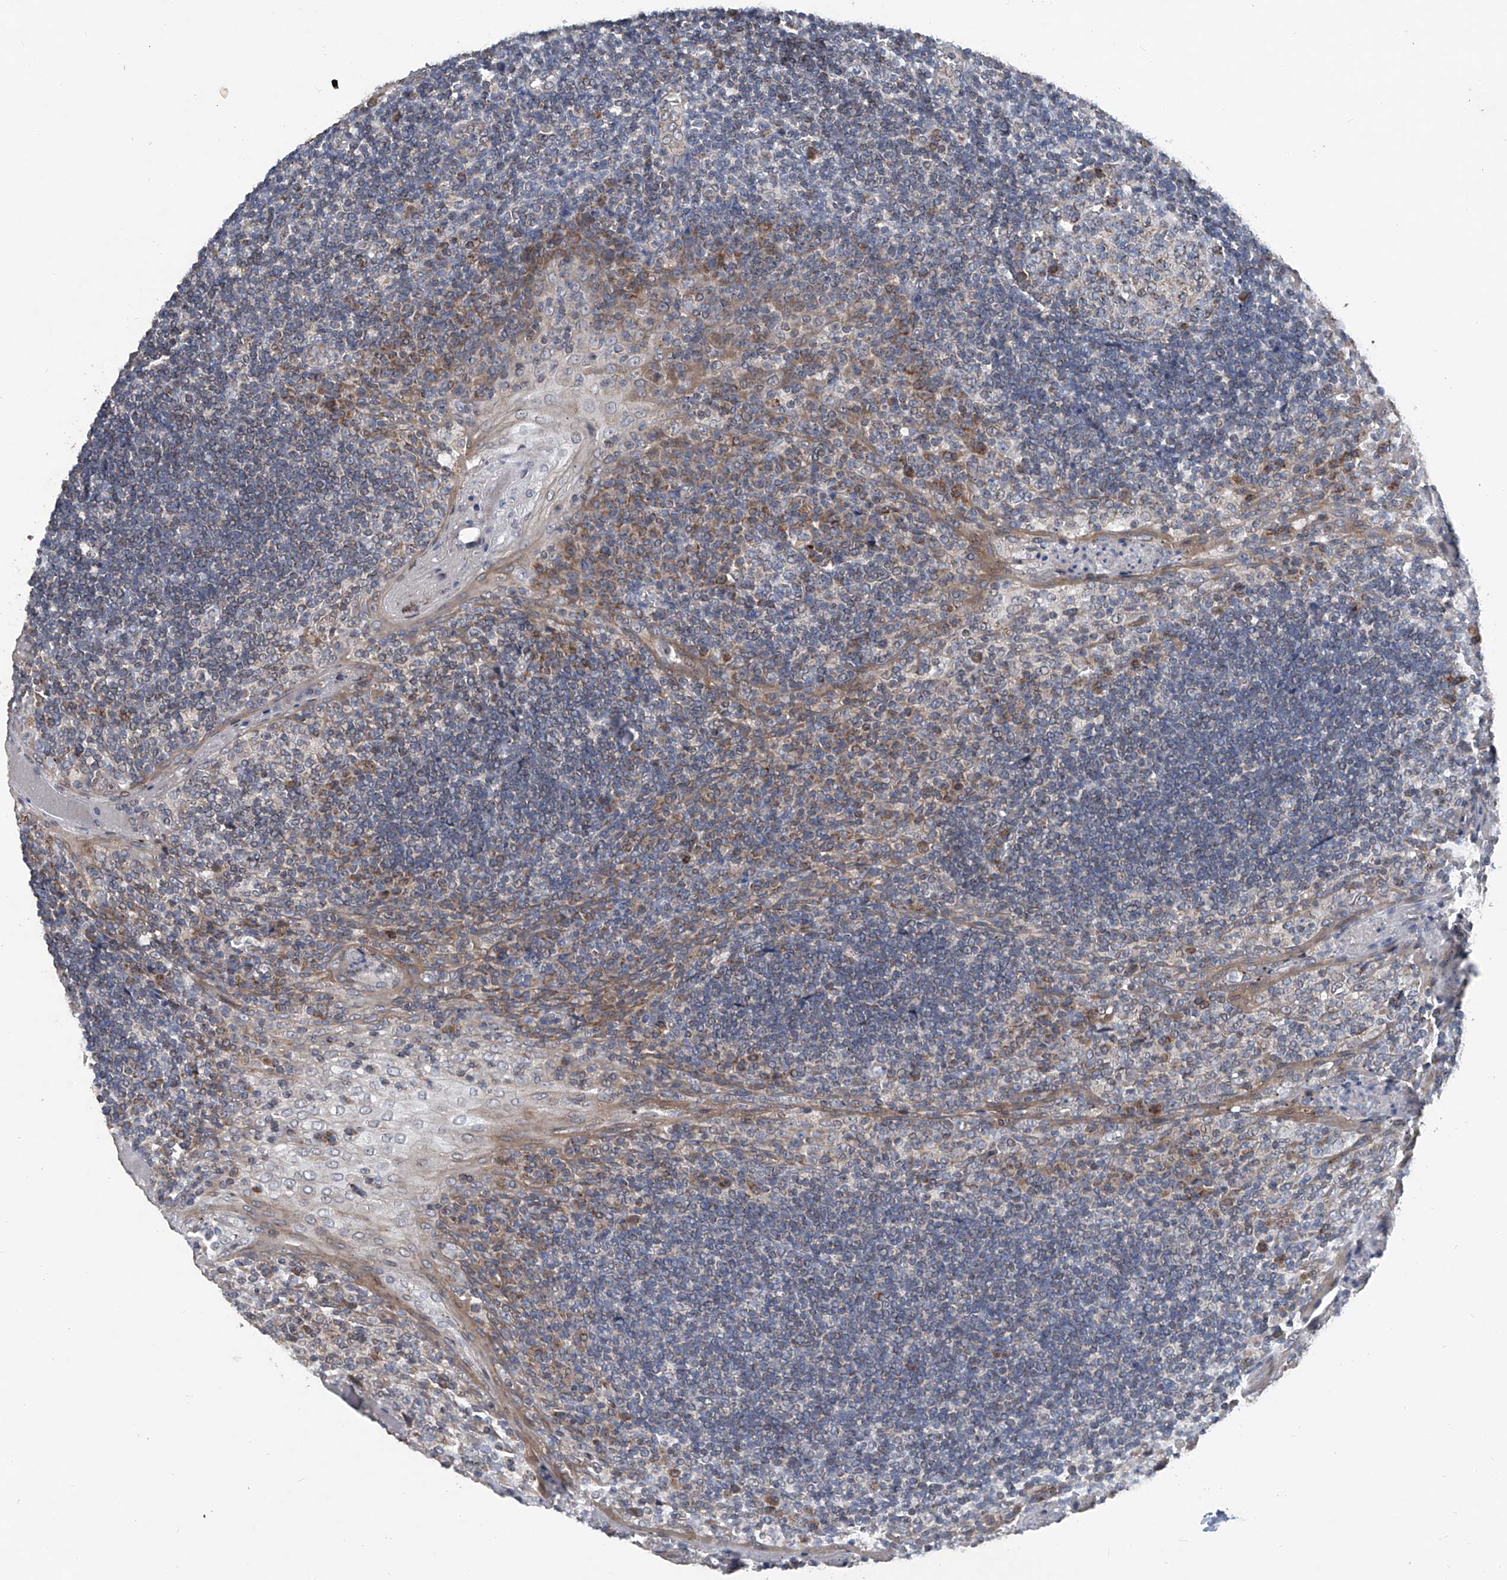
{"staining": {"intensity": "weak", "quantity": "25%-75%", "location": "cytoplasmic/membranous"}, "tissue": "tonsil", "cell_type": "Germinal center cells", "image_type": "normal", "snomed": [{"axis": "morphology", "description": "Normal tissue, NOS"}, {"axis": "topography", "description": "Tonsil"}], "caption": "Immunohistochemical staining of benign tonsil displays 25%-75% levels of weak cytoplasmic/membranous protein expression in approximately 25%-75% of germinal center cells. (DAB (3,3'-diaminobenzidine) = brown stain, brightfield microscopy at high magnification).", "gene": "BCKDHB", "patient": {"sex": "male", "age": 27}}